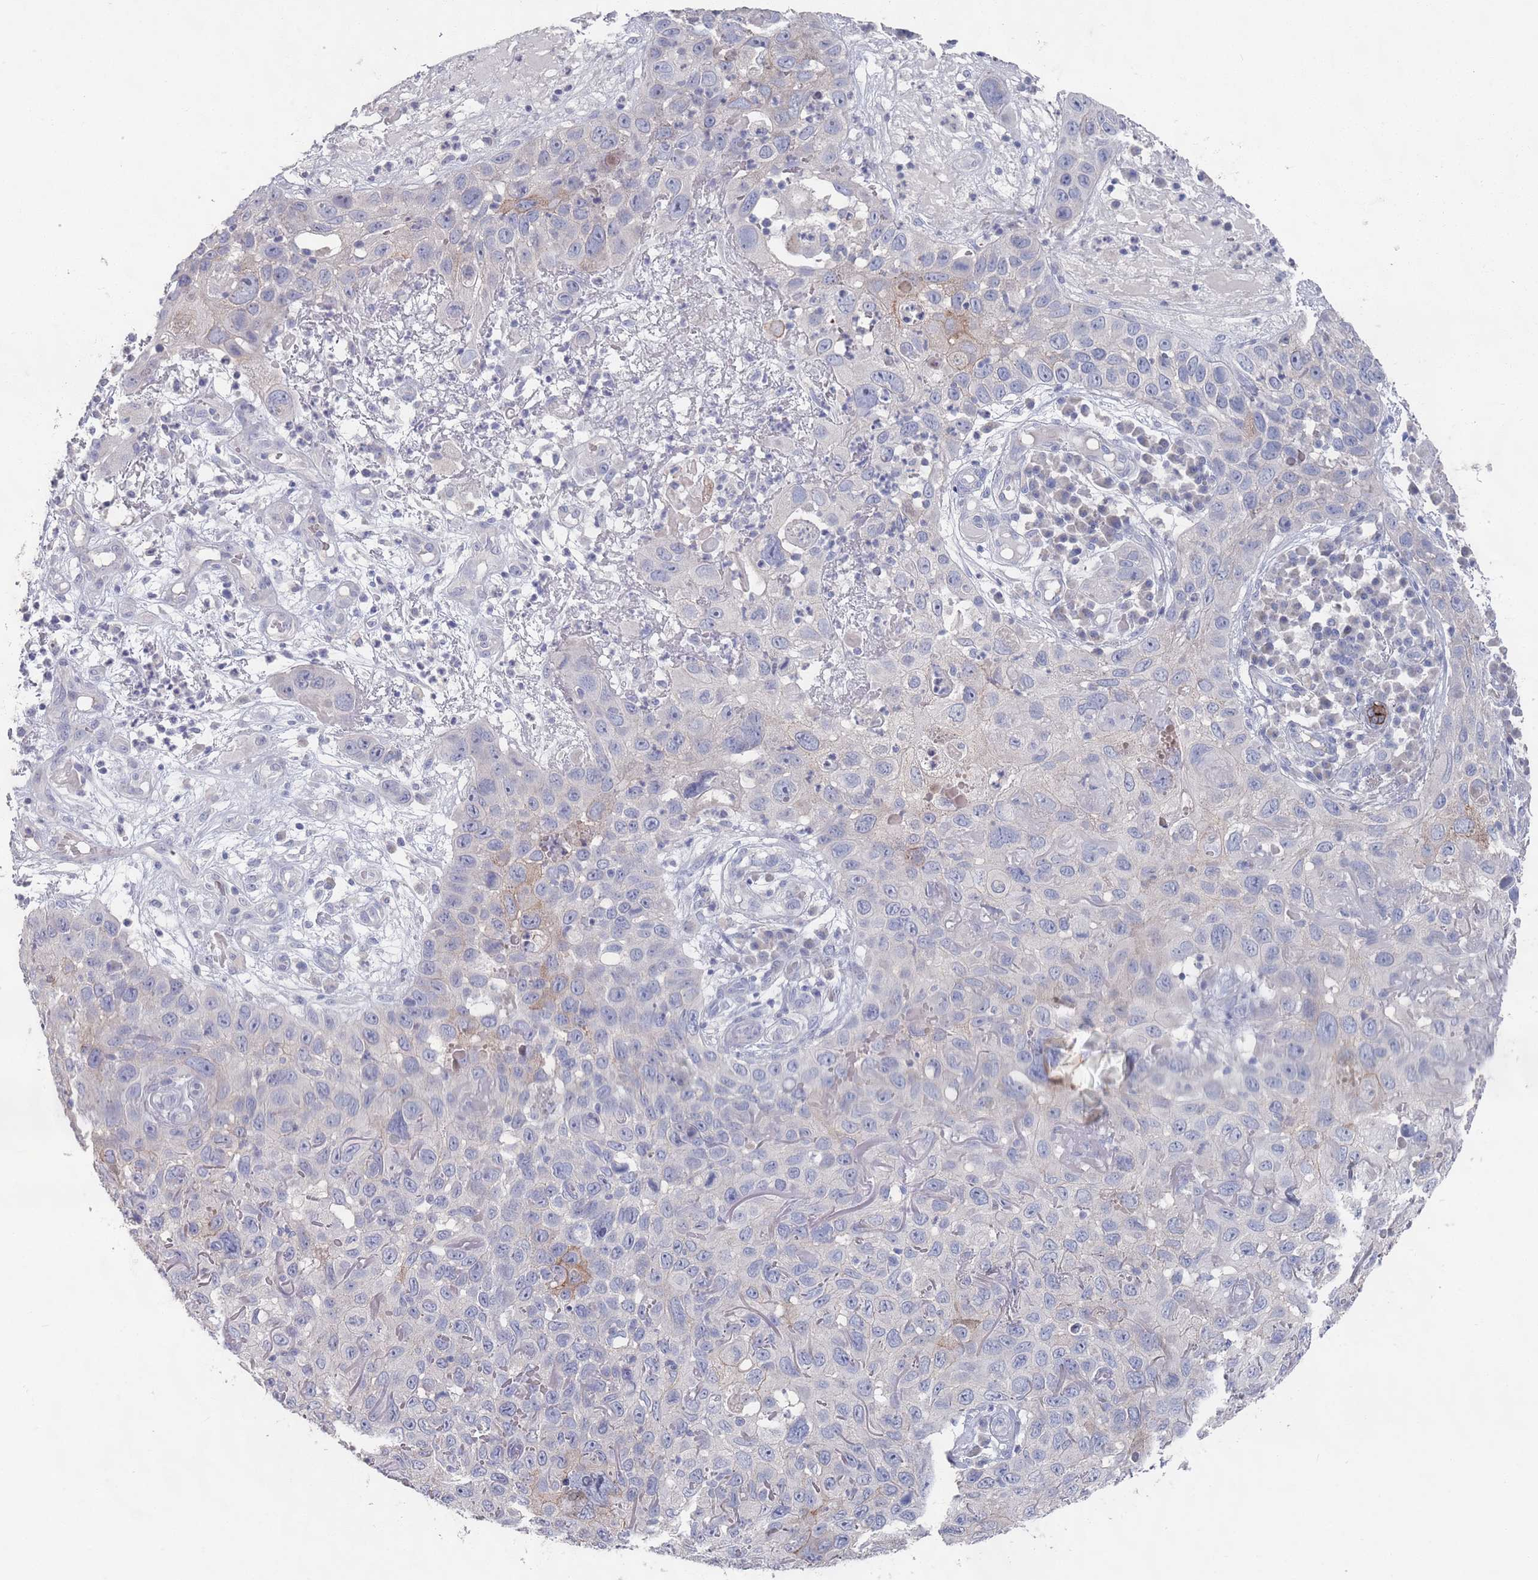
{"staining": {"intensity": "negative", "quantity": "none", "location": "none"}, "tissue": "skin cancer", "cell_type": "Tumor cells", "image_type": "cancer", "snomed": [{"axis": "morphology", "description": "Squamous cell carcinoma in situ, NOS"}, {"axis": "morphology", "description": "Squamous cell carcinoma, NOS"}, {"axis": "topography", "description": "Skin"}], "caption": "High power microscopy histopathology image of an immunohistochemistry (IHC) photomicrograph of skin squamous cell carcinoma, revealing no significant expression in tumor cells.", "gene": "PROM2", "patient": {"sex": "male", "age": 93}}